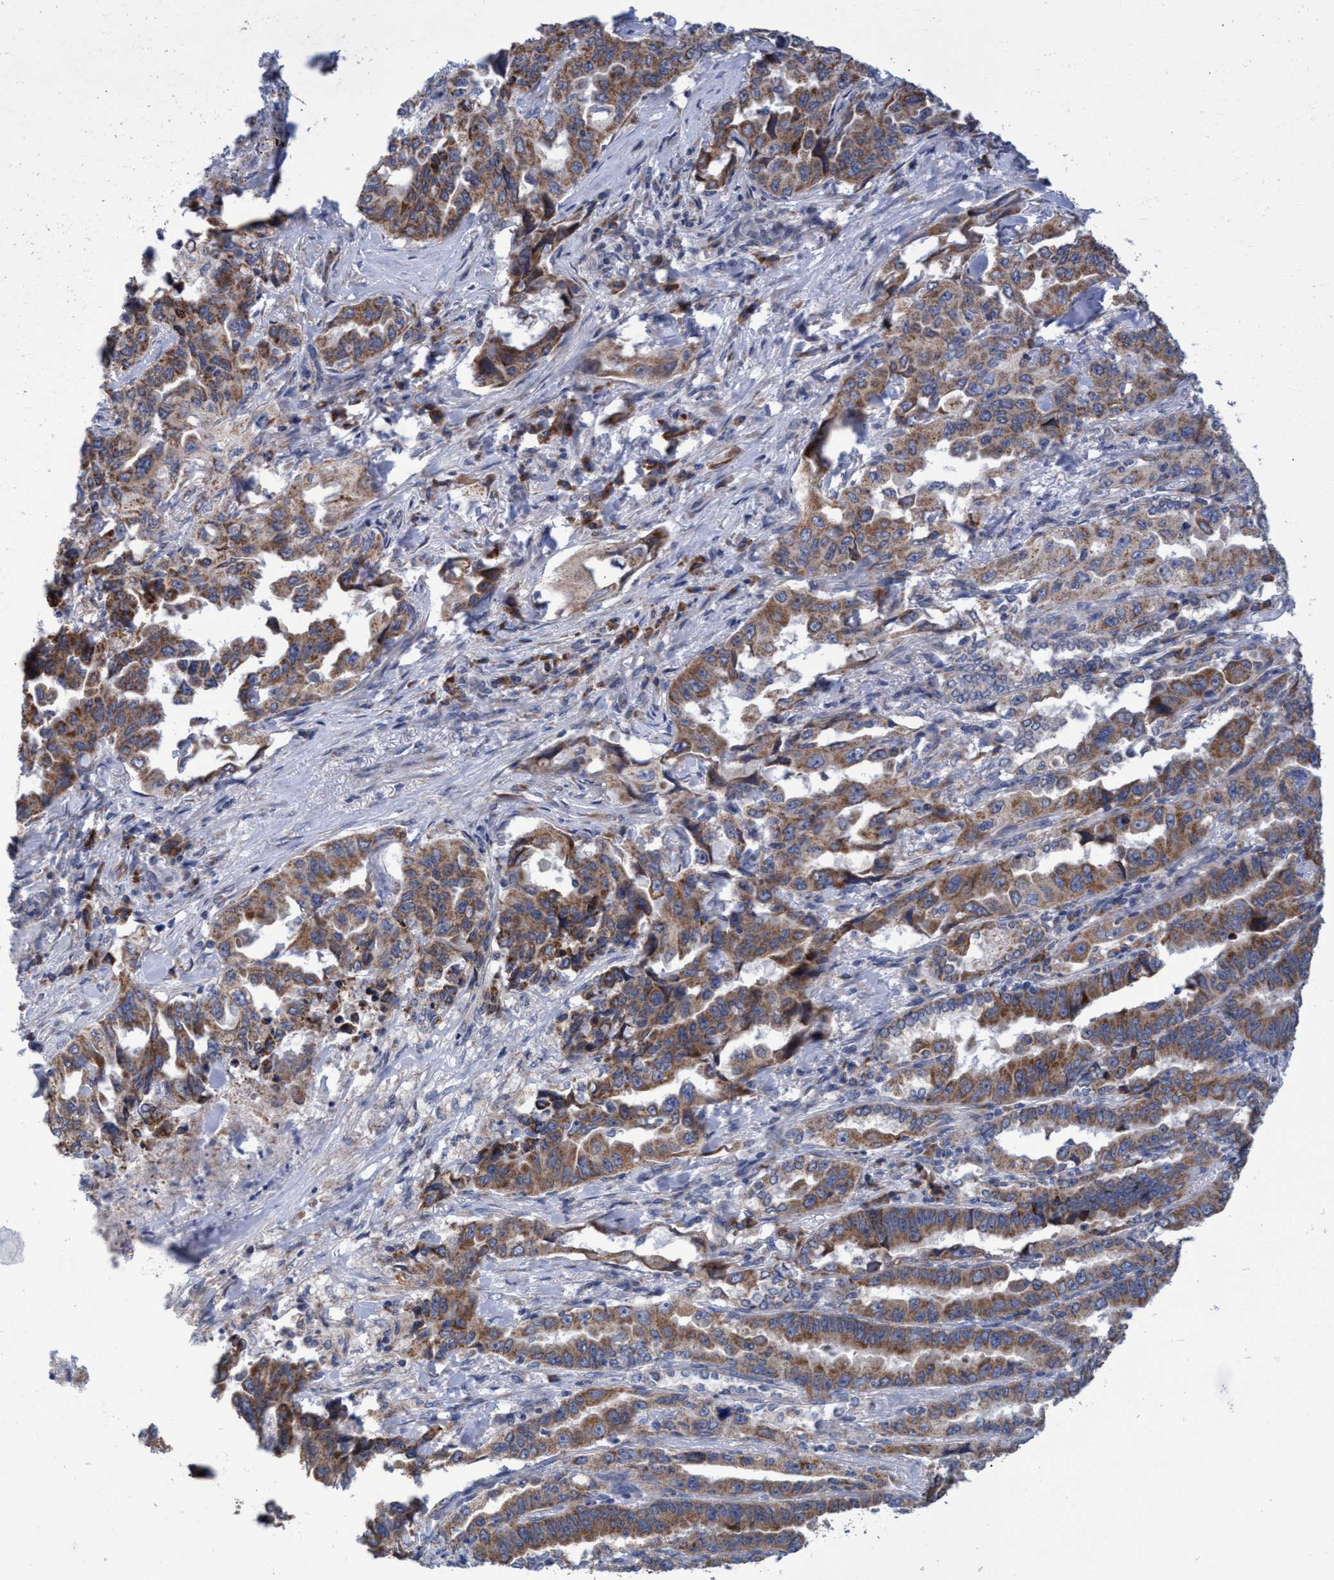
{"staining": {"intensity": "moderate", "quantity": ">75%", "location": "cytoplasmic/membranous"}, "tissue": "lung cancer", "cell_type": "Tumor cells", "image_type": "cancer", "snomed": [{"axis": "morphology", "description": "Adenocarcinoma, NOS"}, {"axis": "topography", "description": "Lung"}], "caption": "IHC of lung cancer (adenocarcinoma) displays medium levels of moderate cytoplasmic/membranous positivity in about >75% of tumor cells. Using DAB (brown) and hematoxylin (blue) stains, captured at high magnification using brightfield microscopy.", "gene": "NAT16", "patient": {"sex": "female", "age": 51}}